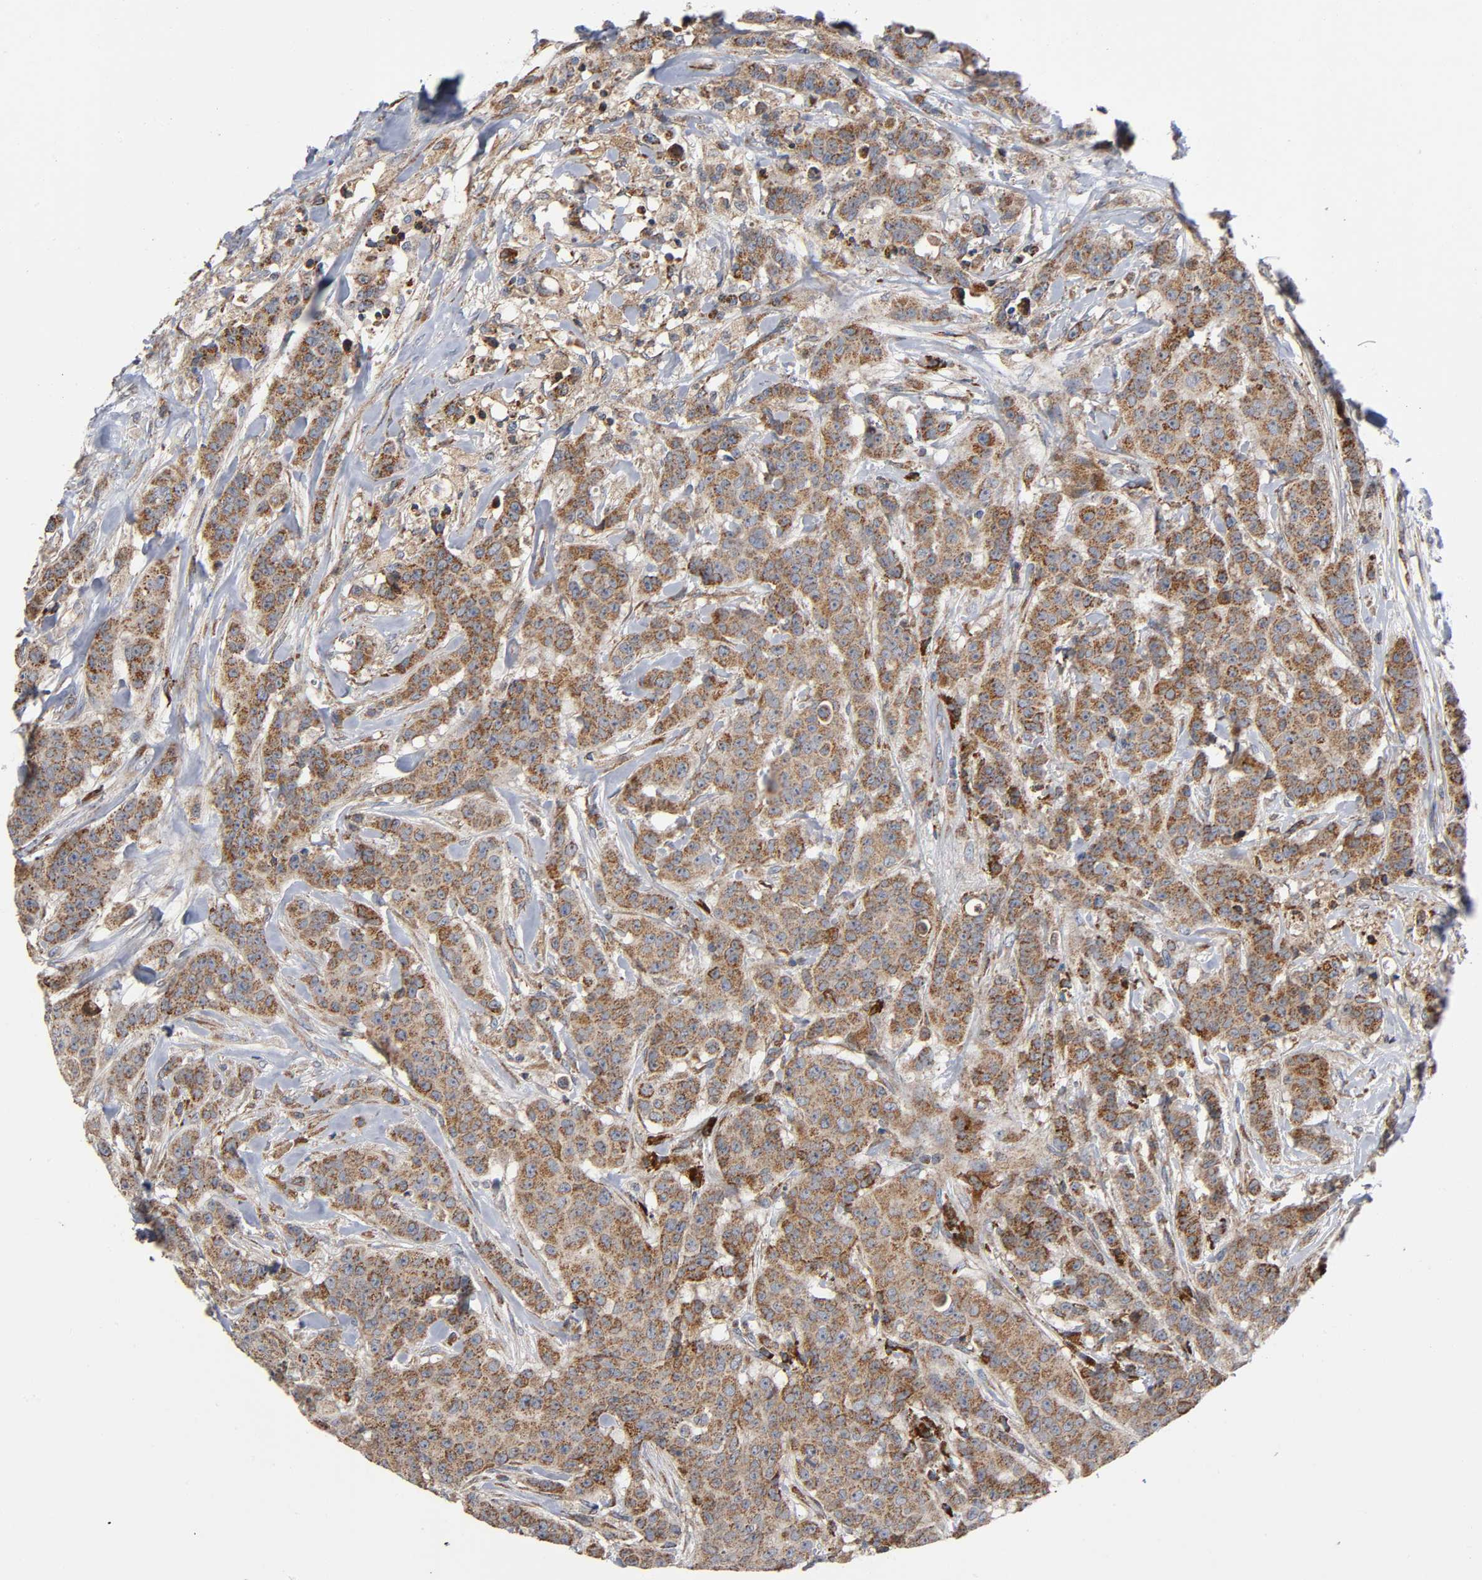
{"staining": {"intensity": "moderate", "quantity": "25%-75%", "location": "cytoplasmic/membranous"}, "tissue": "breast cancer", "cell_type": "Tumor cells", "image_type": "cancer", "snomed": [{"axis": "morphology", "description": "Duct carcinoma"}, {"axis": "topography", "description": "Breast"}], "caption": "About 25%-75% of tumor cells in human breast cancer (infiltrating ductal carcinoma) exhibit moderate cytoplasmic/membranous protein positivity as visualized by brown immunohistochemical staining.", "gene": "MAP3K1", "patient": {"sex": "female", "age": 40}}